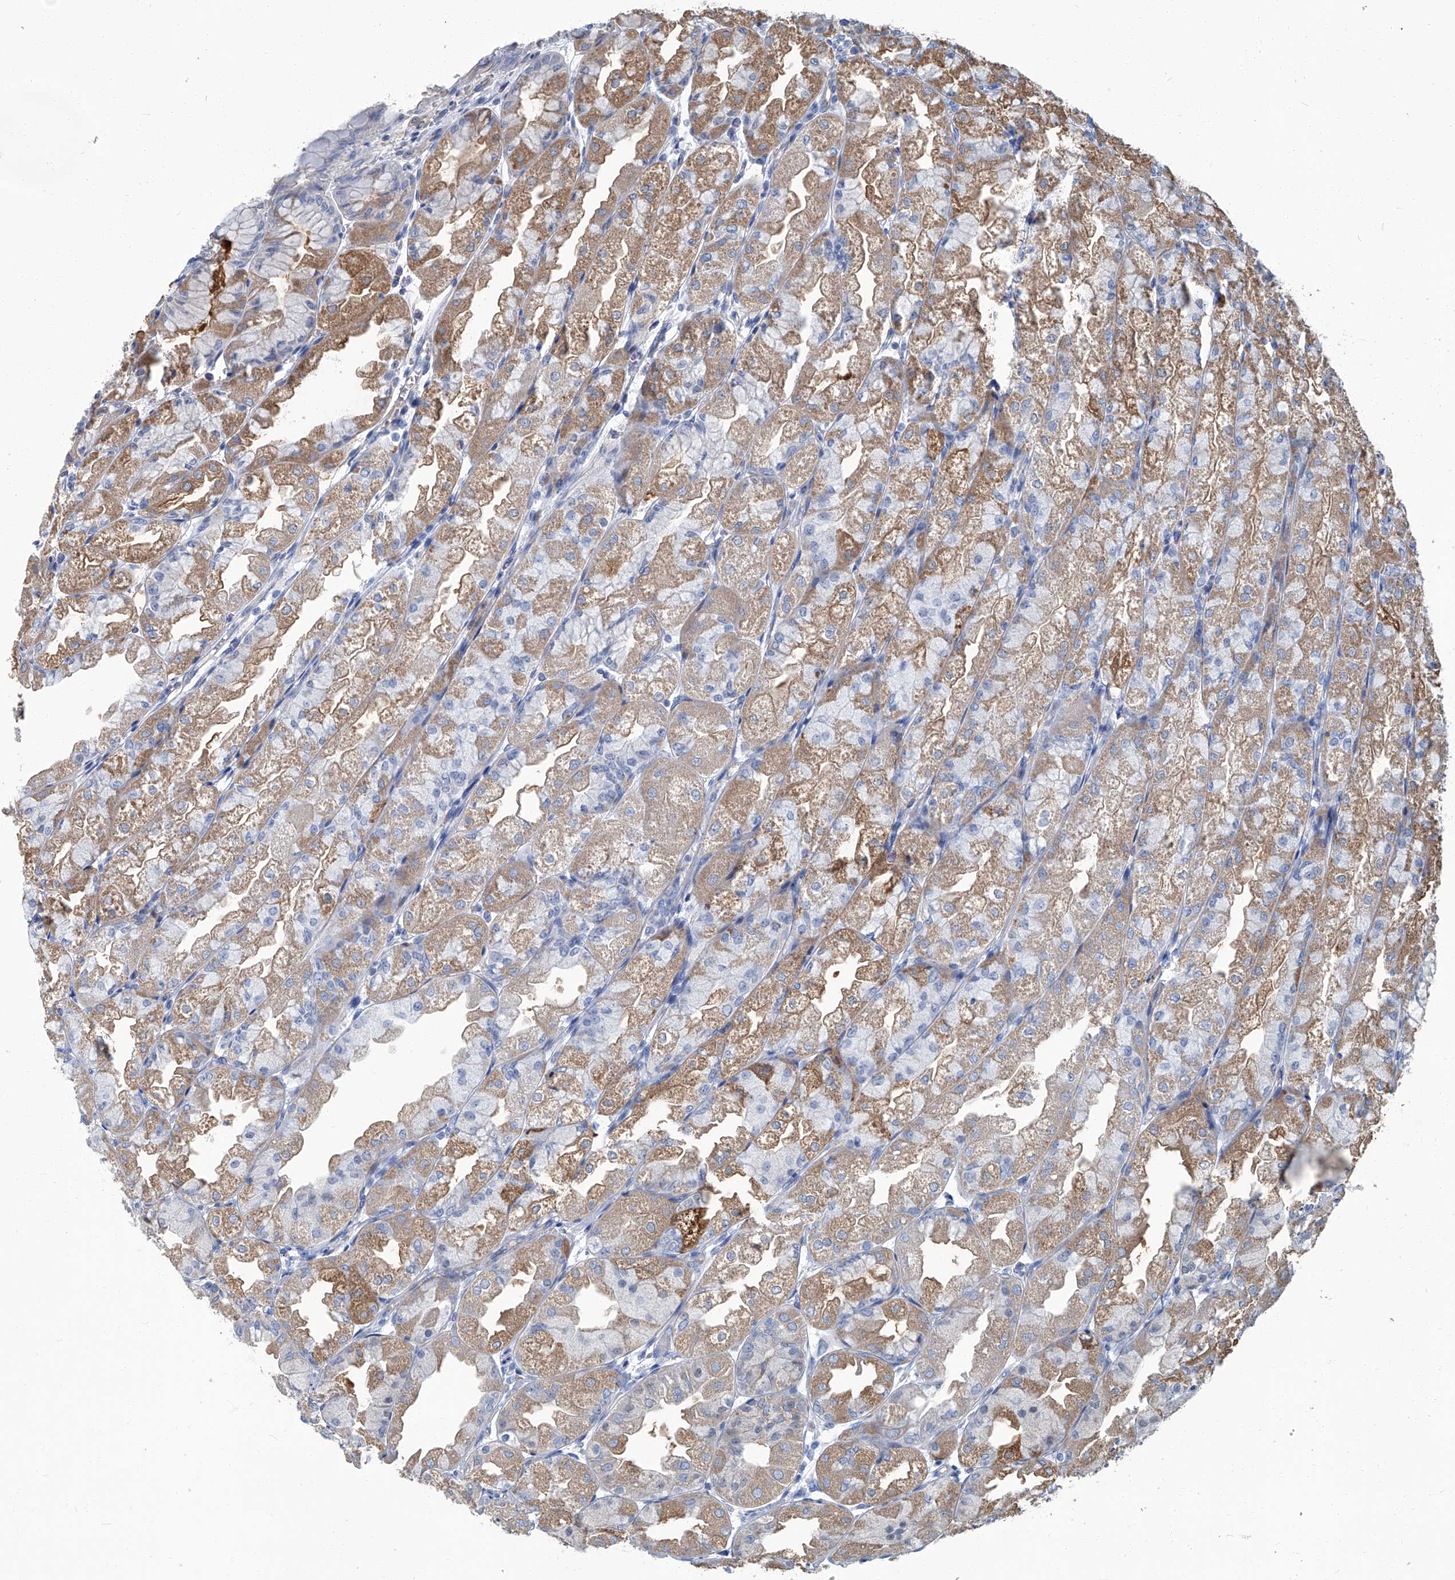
{"staining": {"intensity": "moderate", "quantity": ">75%", "location": "cytoplasmic/membranous"}, "tissue": "stomach", "cell_type": "Glandular cells", "image_type": "normal", "snomed": [{"axis": "morphology", "description": "Normal tissue, NOS"}, {"axis": "topography", "description": "Stomach, upper"}], "caption": "Protein staining reveals moderate cytoplasmic/membranous expression in about >75% of glandular cells in normal stomach. Immunohistochemistry (ihc) stains the protein of interest in brown and the nuclei are stained blue.", "gene": "PFKL", "patient": {"sex": "male", "age": 47}}